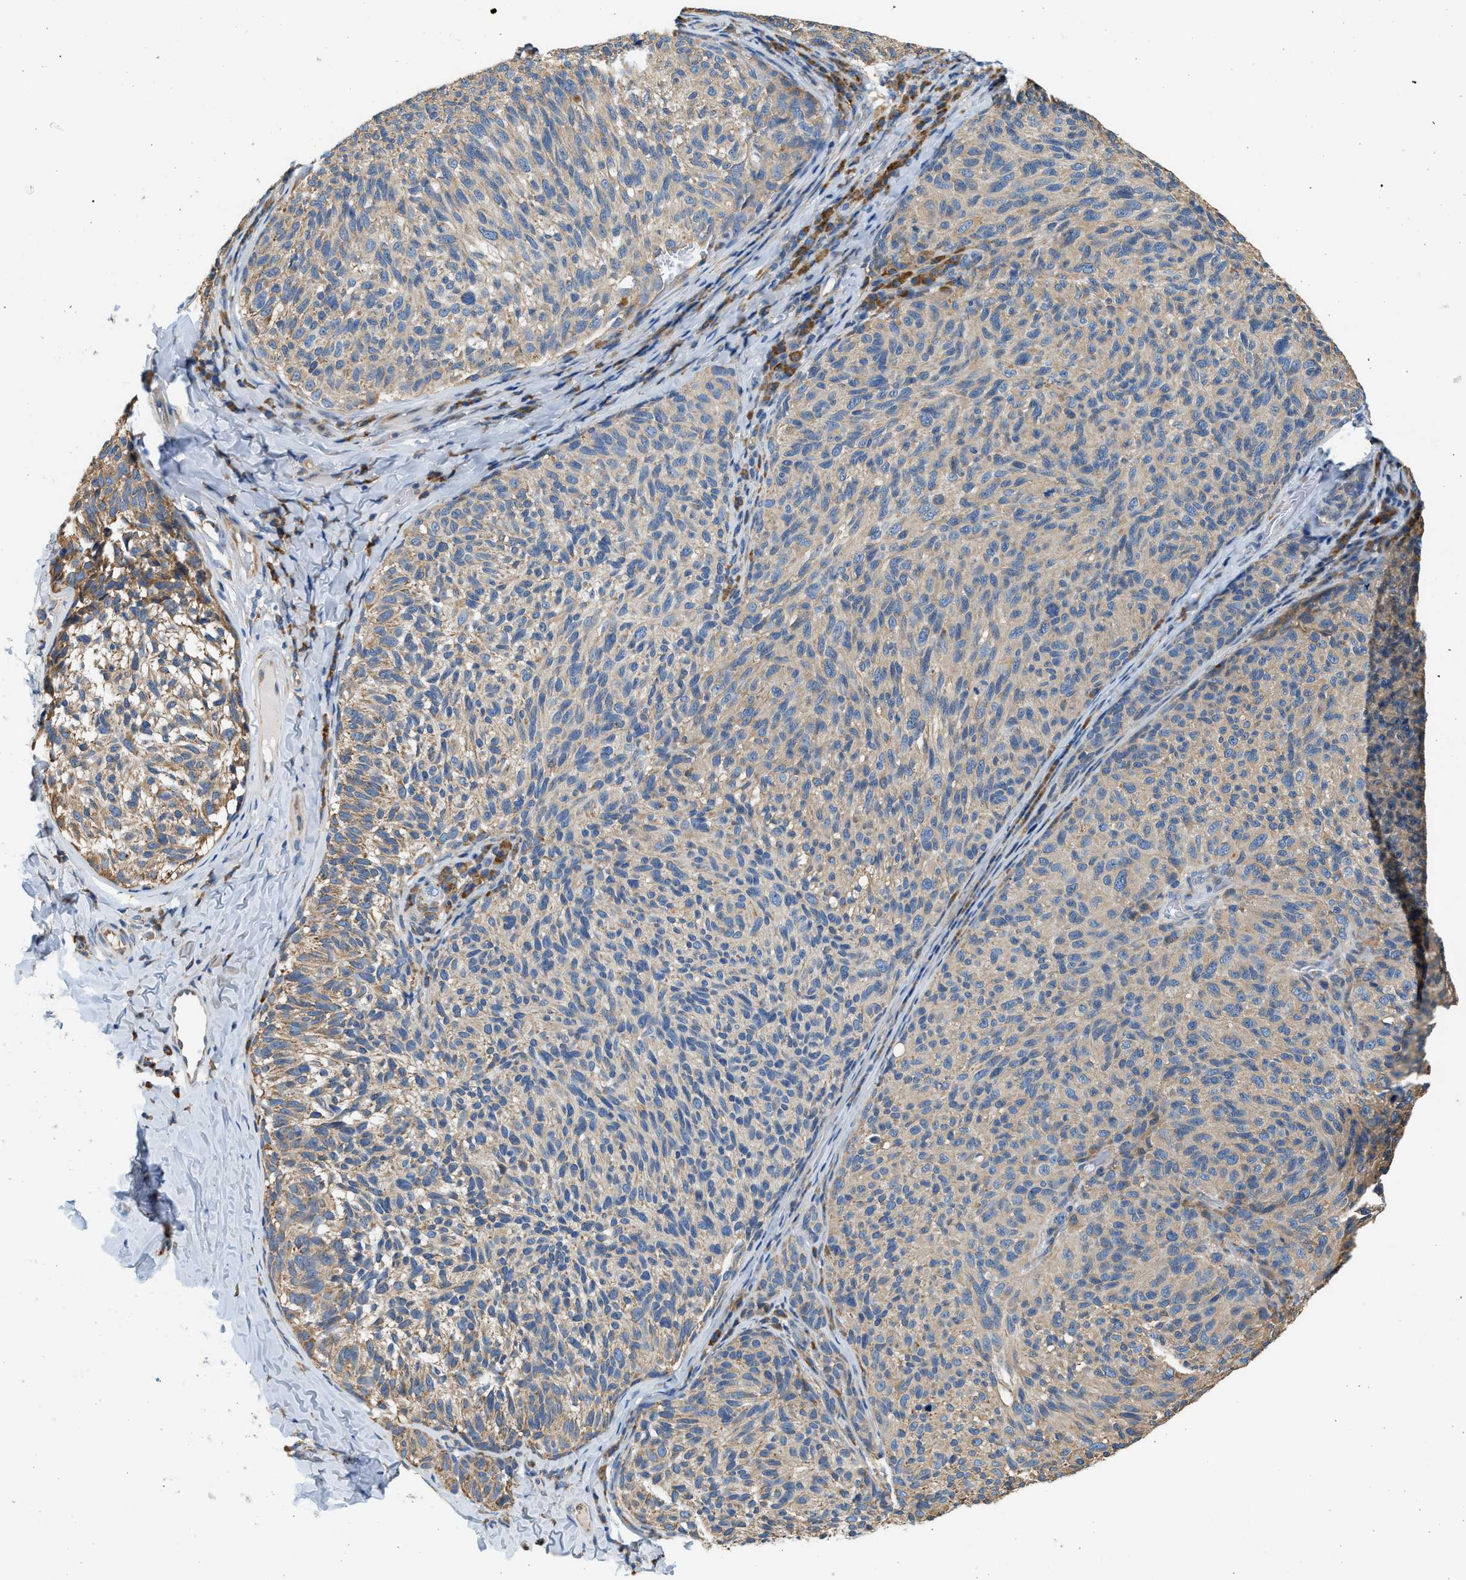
{"staining": {"intensity": "weak", "quantity": "<25%", "location": "cytoplasmic/membranous"}, "tissue": "melanoma", "cell_type": "Tumor cells", "image_type": "cancer", "snomed": [{"axis": "morphology", "description": "Malignant melanoma, NOS"}, {"axis": "topography", "description": "Skin"}], "caption": "Immunohistochemistry photomicrograph of human melanoma stained for a protein (brown), which reveals no positivity in tumor cells.", "gene": "CNTN6", "patient": {"sex": "female", "age": 73}}